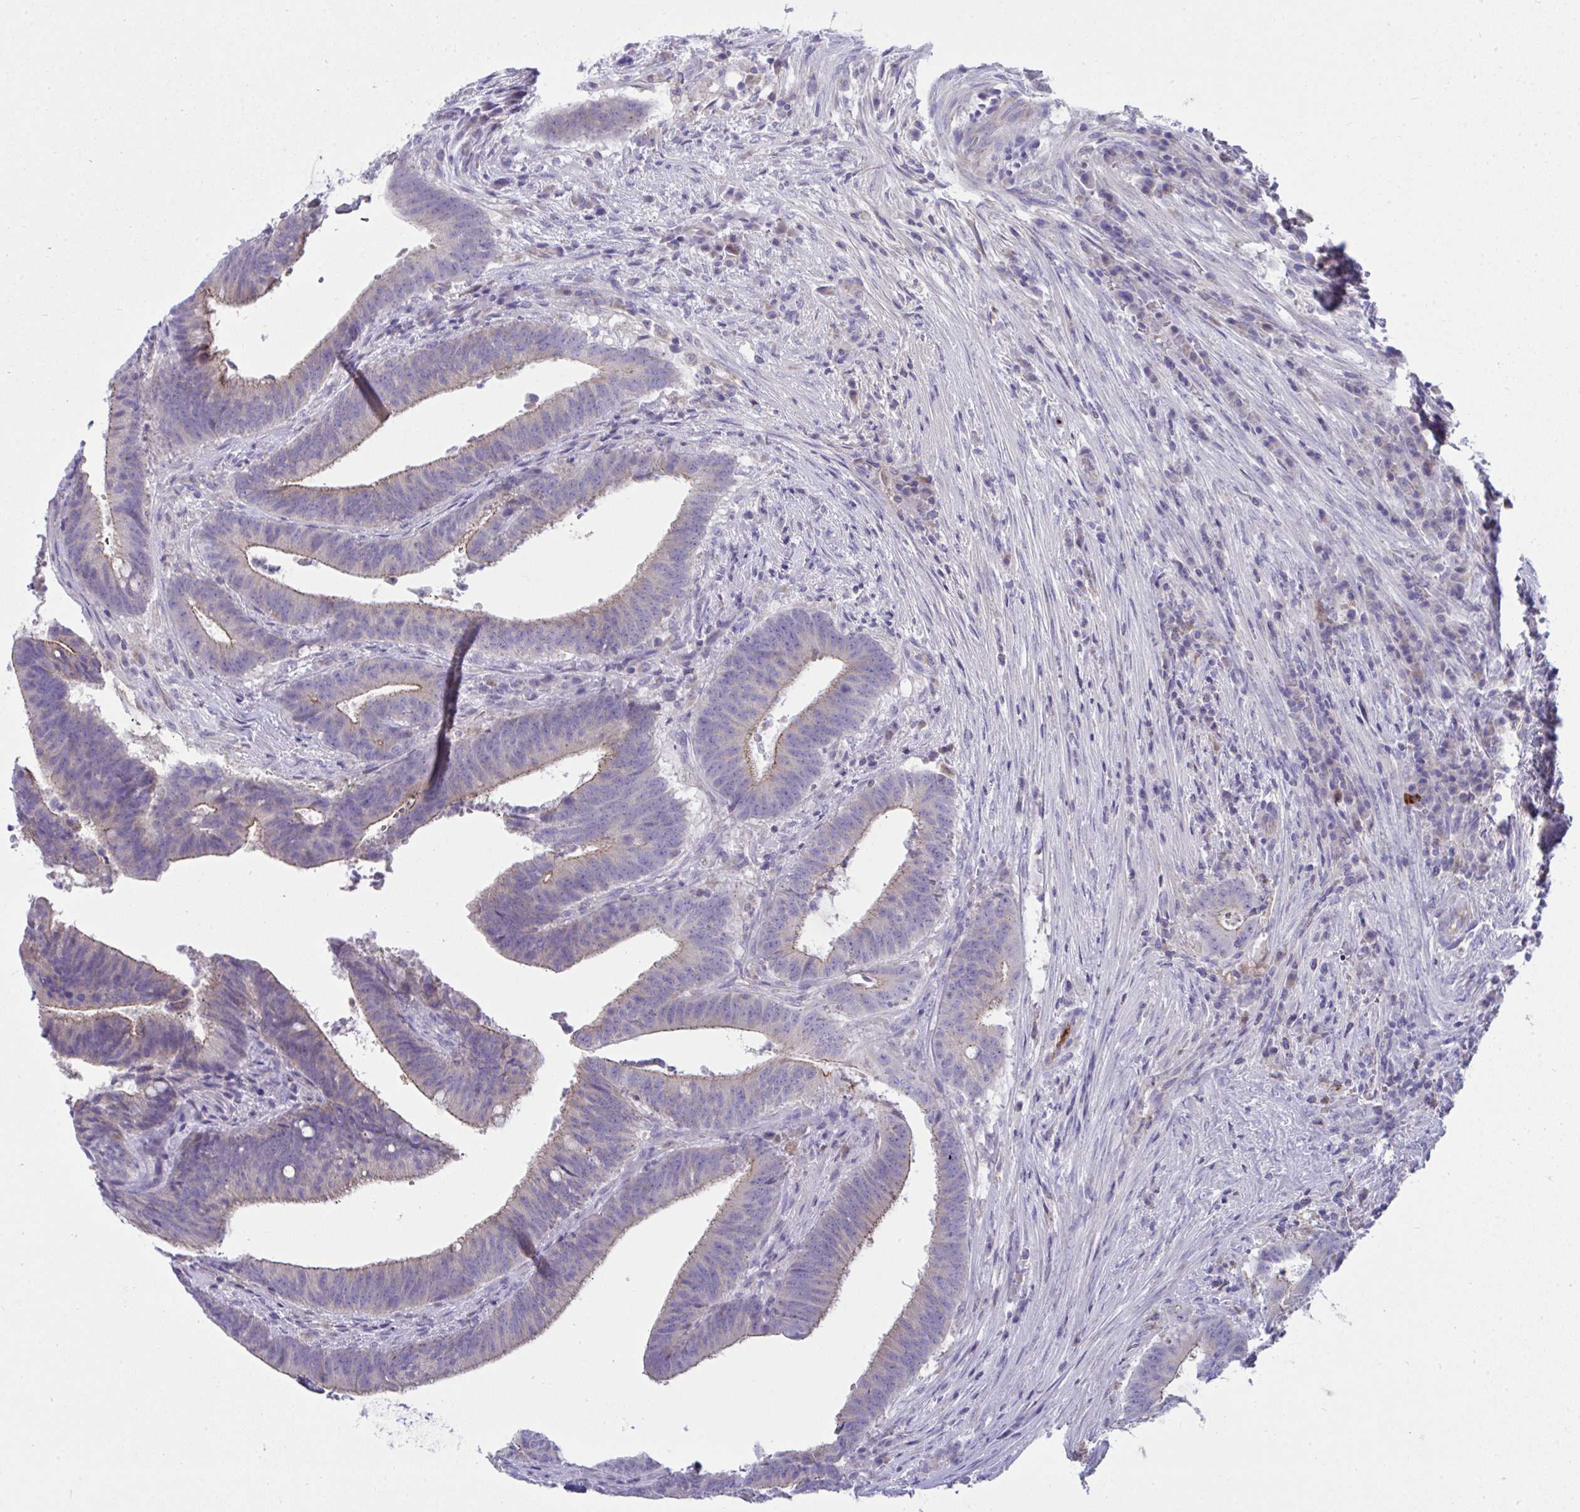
{"staining": {"intensity": "weak", "quantity": "<25%", "location": "cytoplasmic/membranous"}, "tissue": "colorectal cancer", "cell_type": "Tumor cells", "image_type": "cancer", "snomed": [{"axis": "morphology", "description": "Adenocarcinoma, NOS"}, {"axis": "topography", "description": "Colon"}], "caption": "Histopathology image shows no significant protein staining in tumor cells of colorectal cancer (adenocarcinoma).", "gene": "PLA2G12B", "patient": {"sex": "female", "age": 43}}